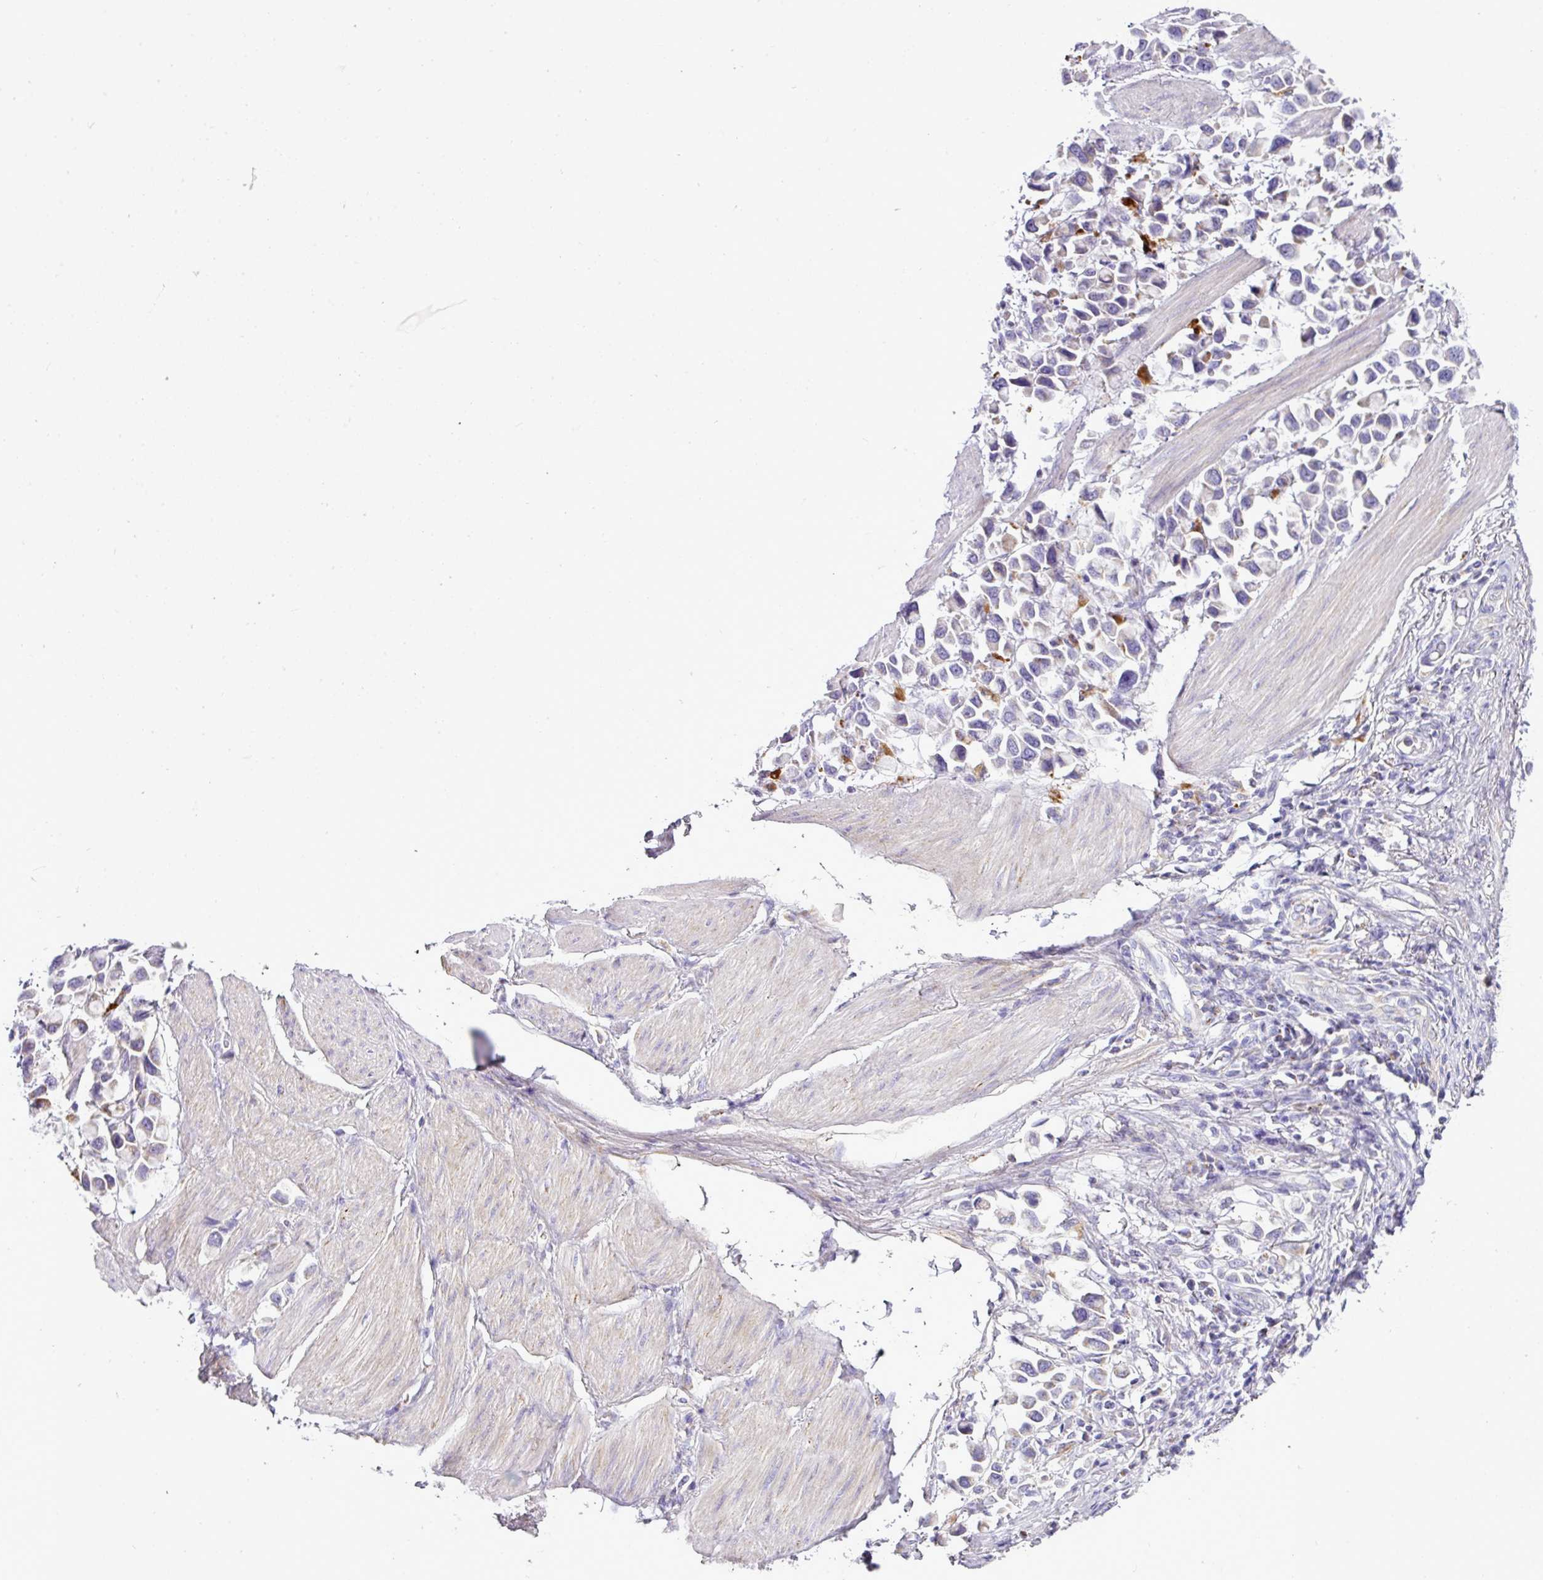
{"staining": {"intensity": "moderate", "quantity": "<25%", "location": "cytoplasmic/membranous"}, "tissue": "stomach cancer", "cell_type": "Tumor cells", "image_type": "cancer", "snomed": [{"axis": "morphology", "description": "Adenocarcinoma, NOS"}, {"axis": "topography", "description": "Stomach"}], "caption": "Moderate cytoplasmic/membranous staining for a protein is appreciated in approximately <25% of tumor cells of stomach adenocarcinoma using IHC.", "gene": "PGAP4", "patient": {"sex": "female", "age": 81}}